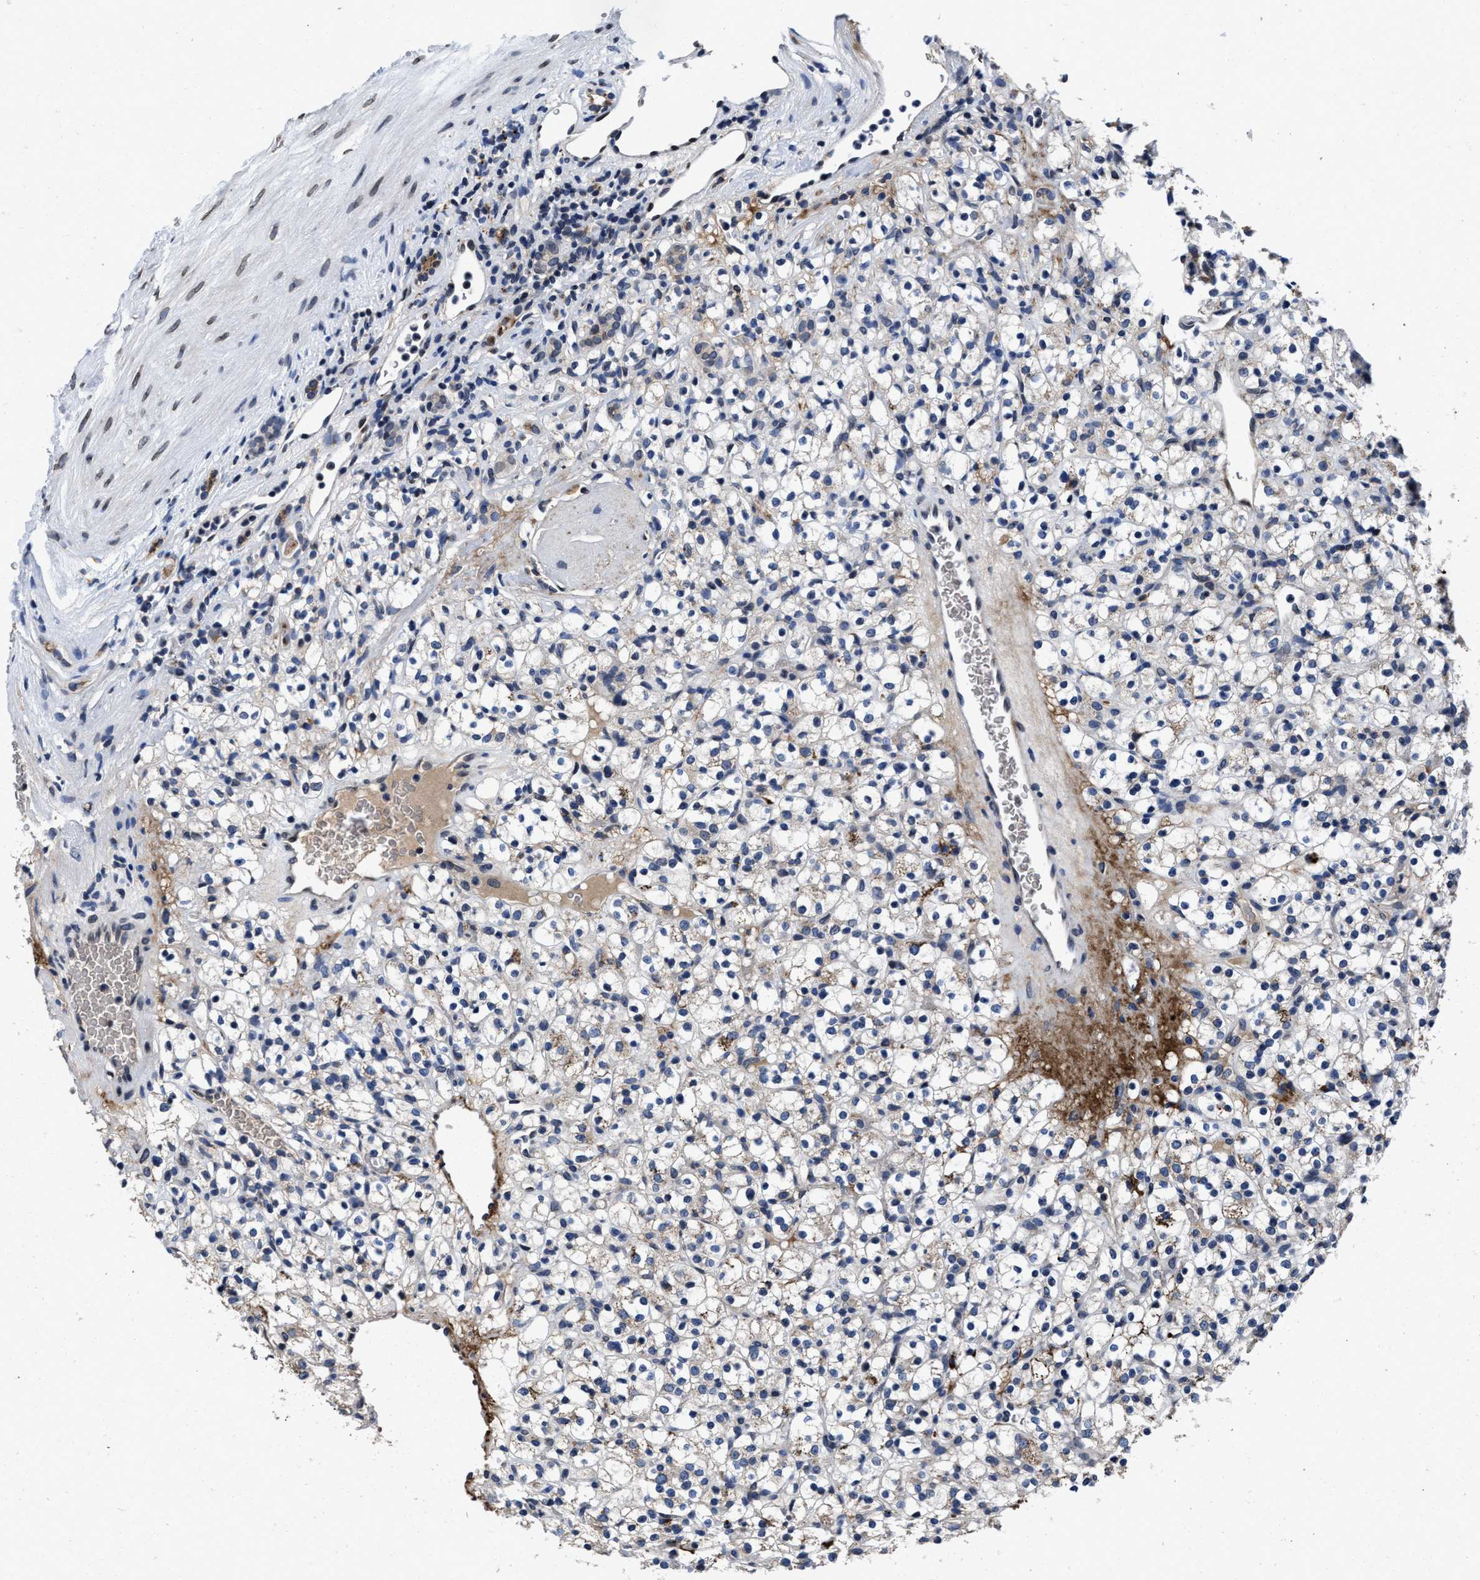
{"staining": {"intensity": "negative", "quantity": "none", "location": "none"}, "tissue": "renal cancer", "cell_type": "Tumor cells", "image_type": "cancer", "snomed": [{"axis": "morphology", "description": "Normal tissue, NOS"}, {"axis": "morphology", "description": "Adenocarcinoma, NOS"}, {"axis": "topography", "description": "Kidney"}], "caption": "Renal cancer (adenocarcinoma) was stained to show a protein in brown. There is no significant positivity in tumor cells.", "gene": "CACNA1D", "patient": {"sex": "female", "age": 72}}